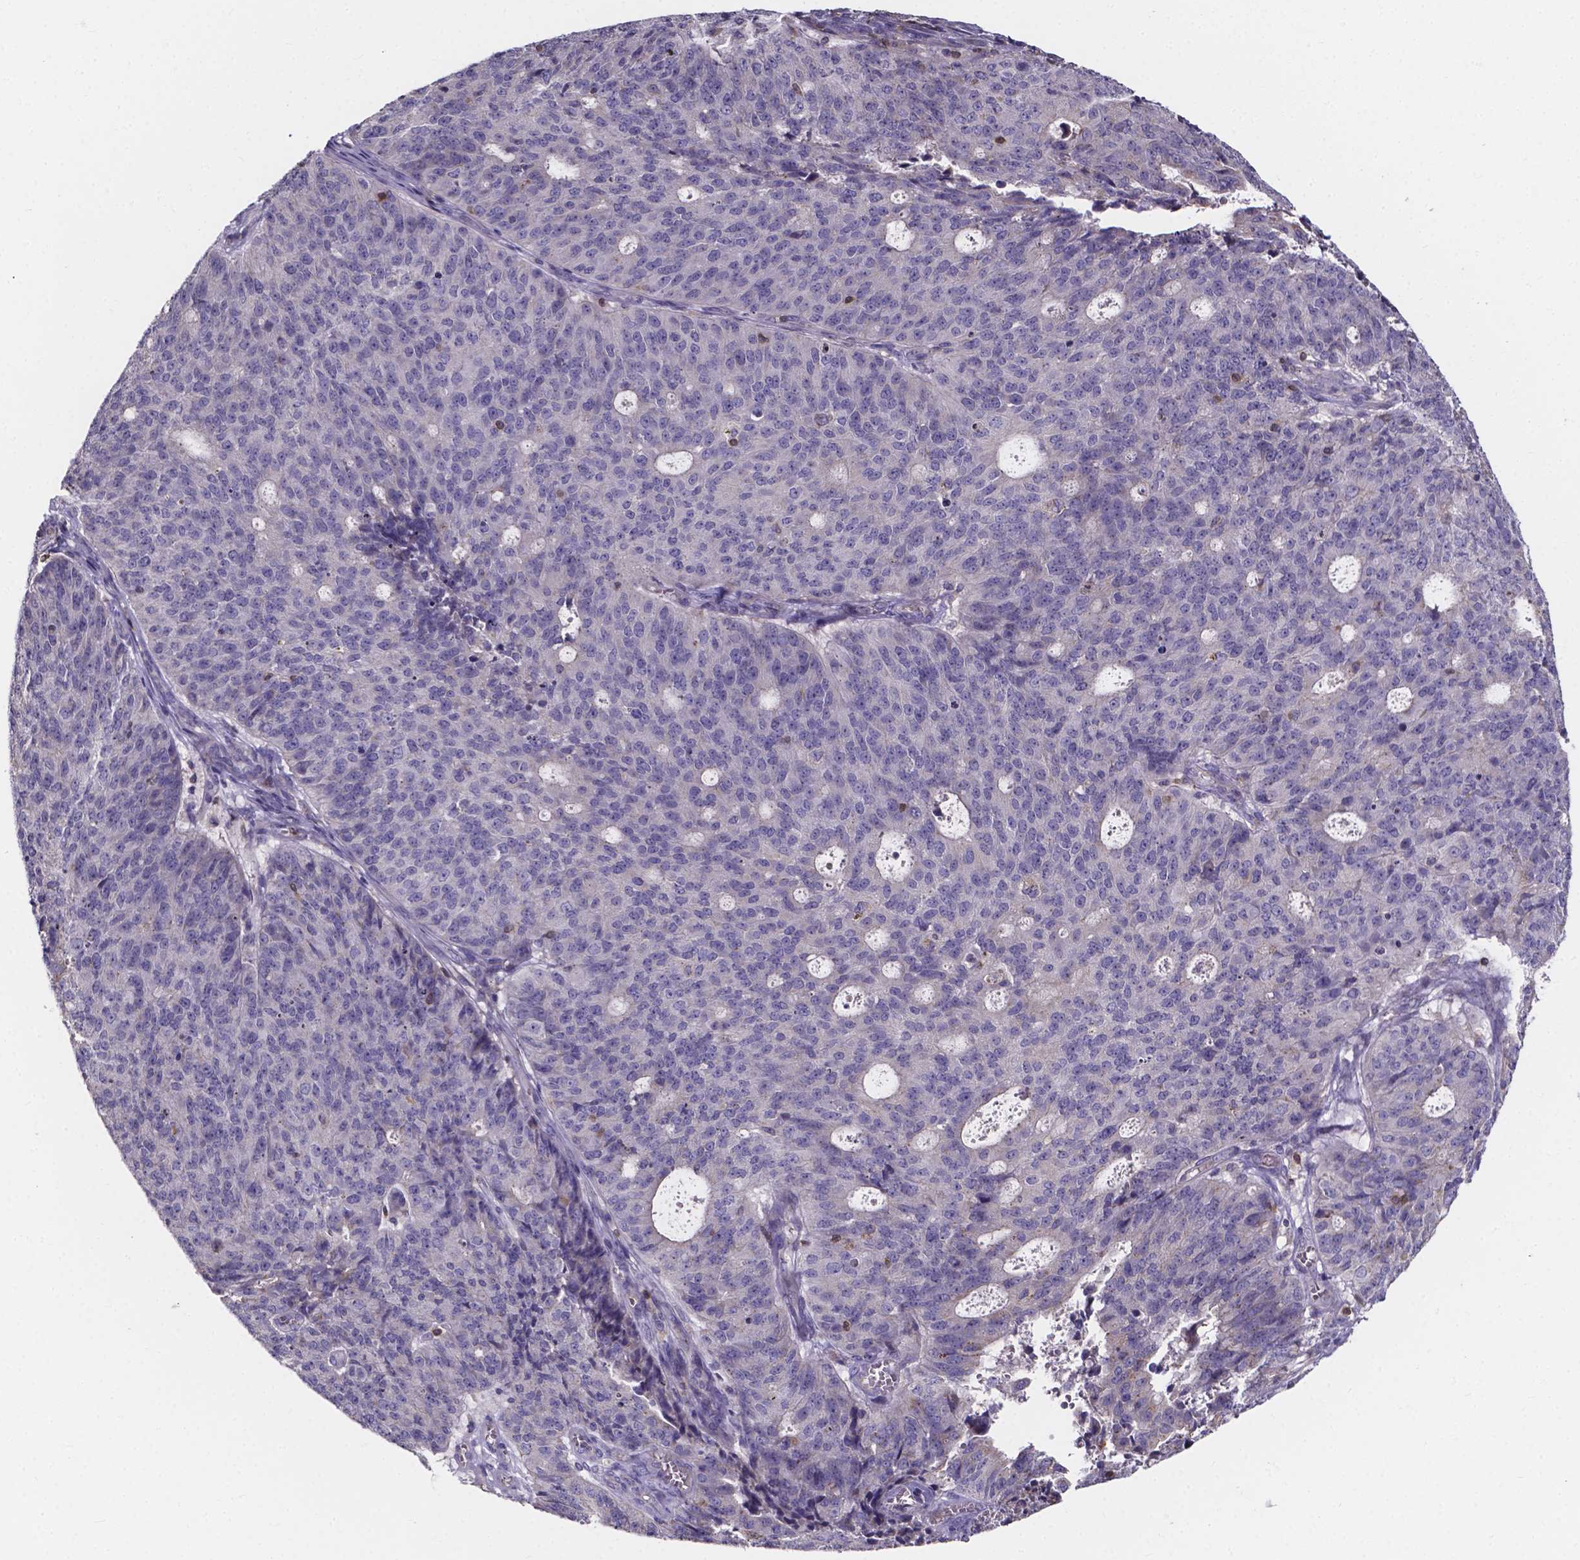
{"staining": {"intensity": "negative", "quantity": "none", "location": "none"}, "tissue": "endometrial cancer", "cell_type": "Tumor cells", "image_type": "cancer", "snomed": [{"axis": "morphology", "description": "Adenocarcinoma, NOS"}, {"axis": "topography", "description": "Endometrium"}], "caption": "This is an immunohistochemistry (IHC) image of human endometrial adenocarcinoma. There is no positivity in tumor cells.", "gene": "THEMIS", "patient": {"sex": "female", "age": 82}}